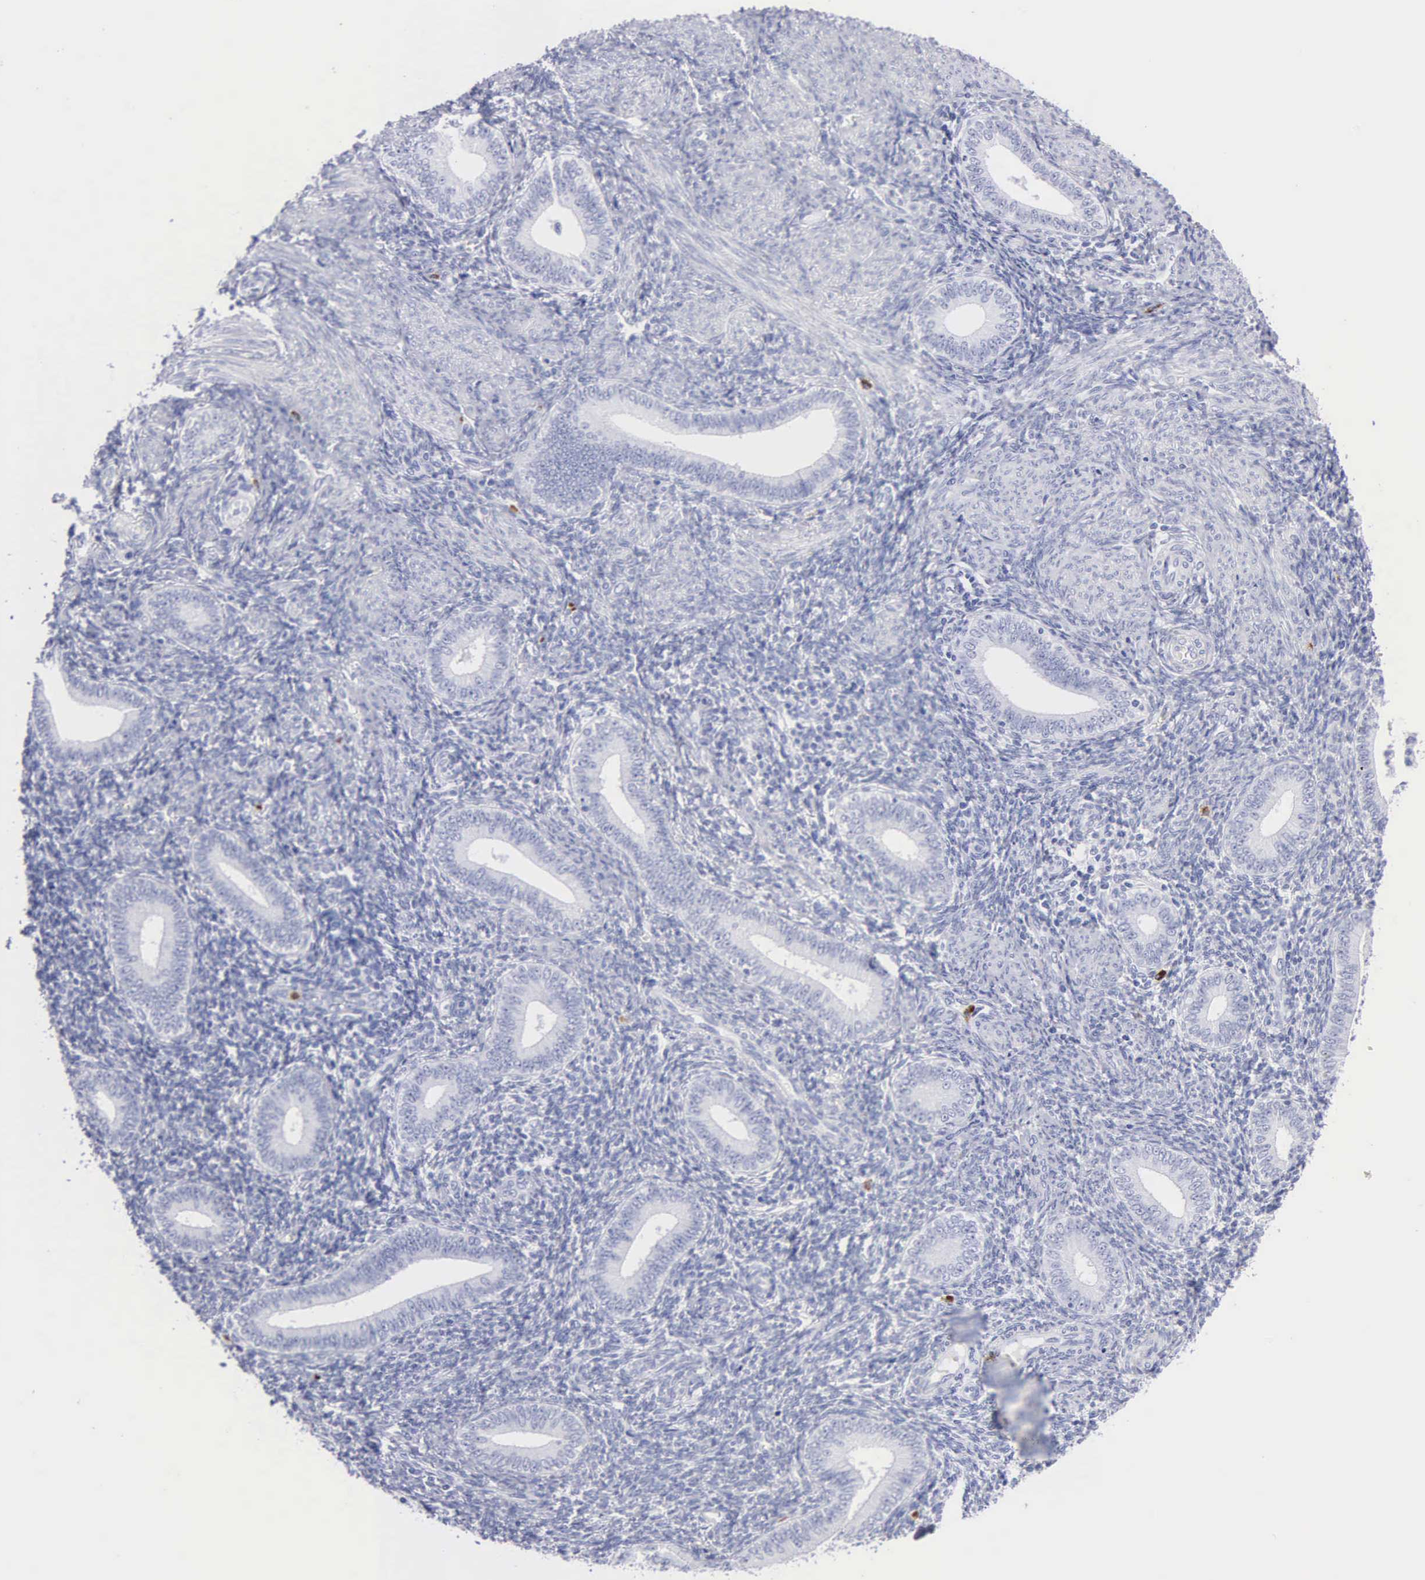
{"staining": {"intensity": "negative", "quantity": "none", "location": "none"}, "tissue": "endometrium", "cell_type": "Cells in endometrial stroma", "image_type": "normal", "snomed": [{"axis": "morphology", "description": "Normal tissue, NOS"}, {"axis": "topography", "description": "Endometrium"}], "caption": "The histopathology image exhibits no significant expression in cells in endometrial stroma of endometrium.", "gene": "CTSG", "patient": {"sex": "female", "age": 35}}